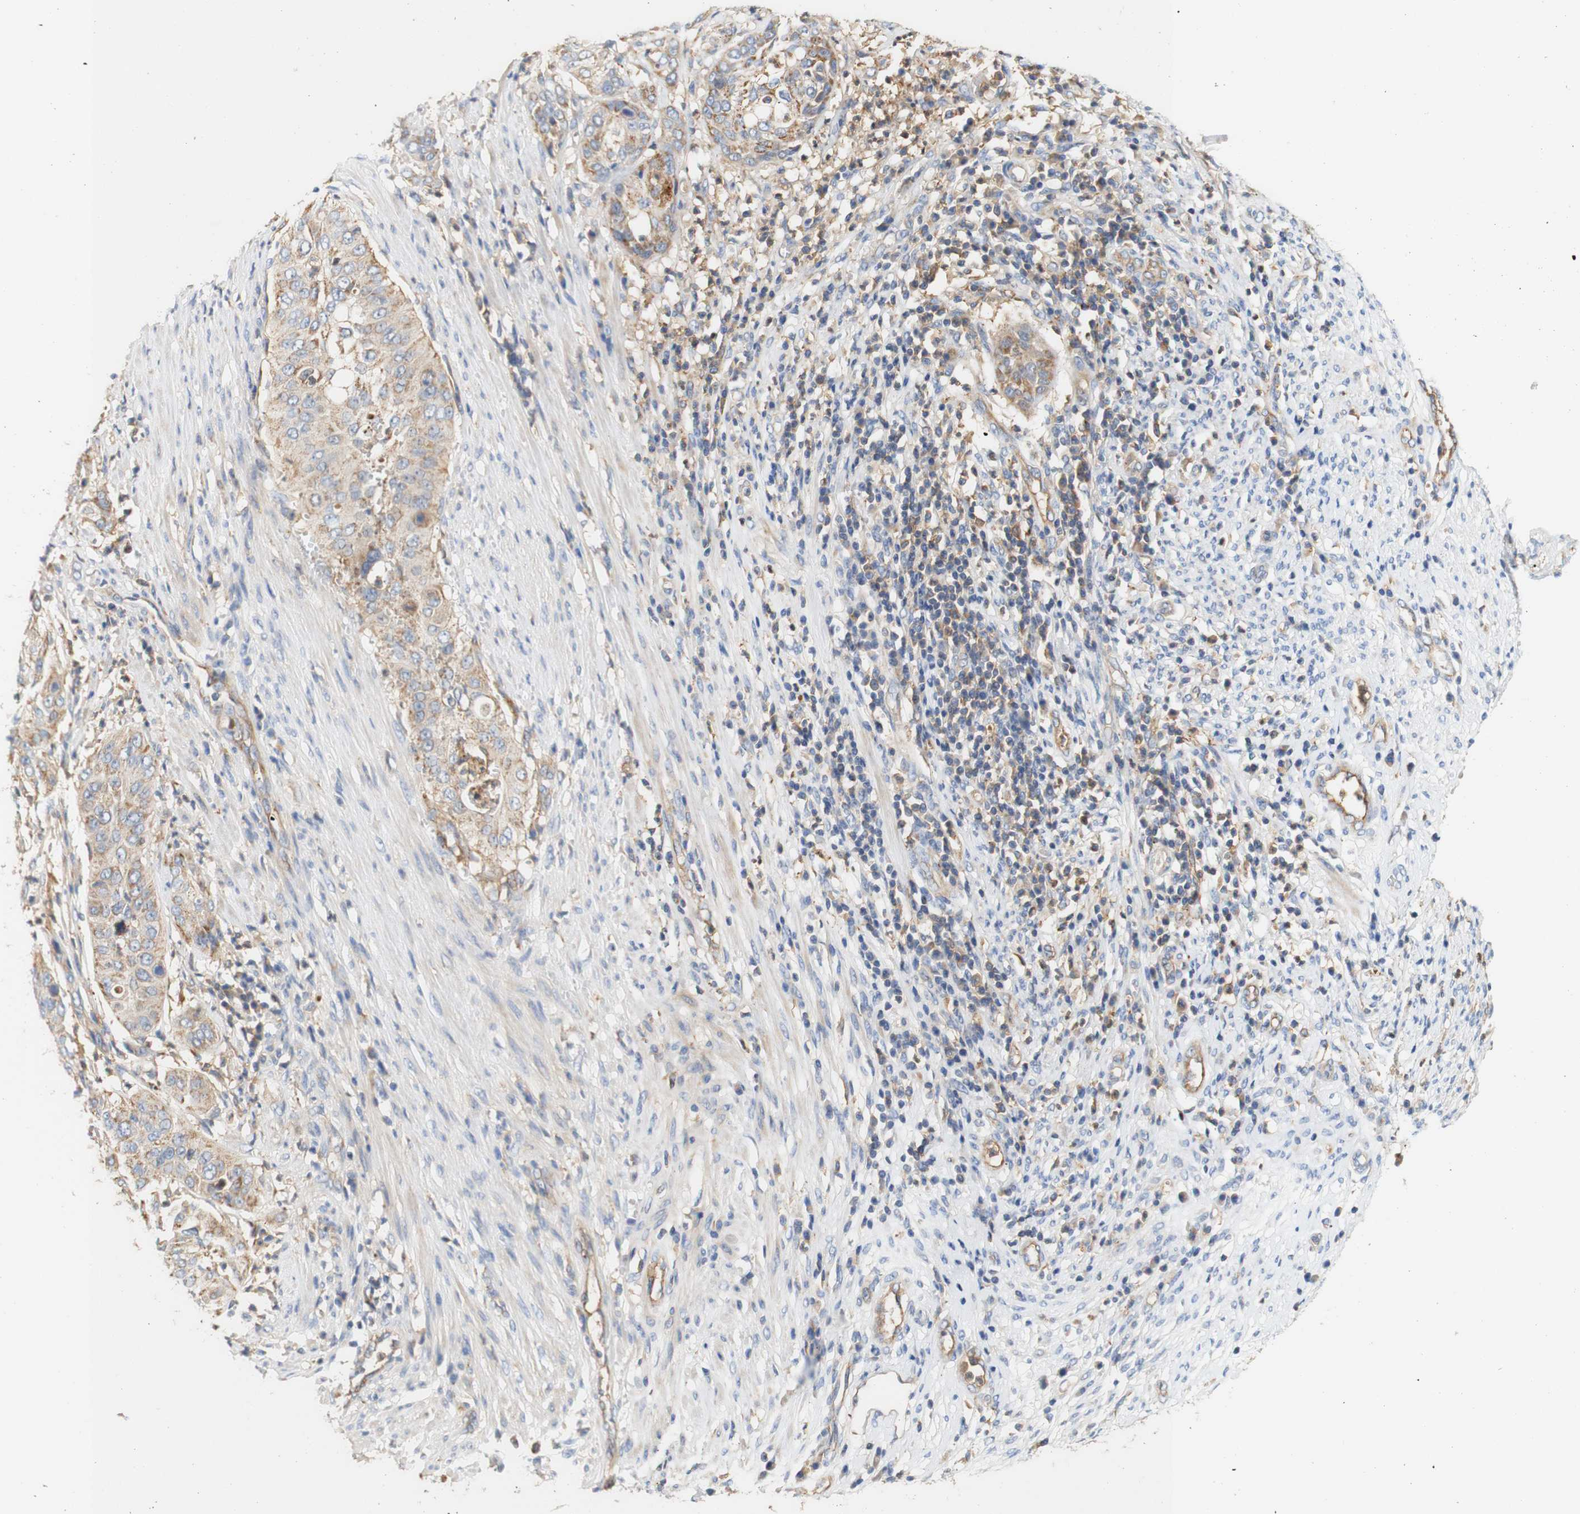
{"staining": {"intensity": "moderate", "quantity": ">75%", "location": "cytoplasmic/membranous"}, "tissue": "cervical cancer", "cell_type": "Tumor cells", "image_type": "cancer", "snomed": [{"axis": "morphology", "description": "Normal tissue, NOS"}, {"axis": "morphology", "description": "Squamous cell carcinoma, NOS"}, {"axis": "topography", "description": "Cervix"}], "caption": "Immunohistochemistry (IHC) of cervical cancer shows medium levels of moderate cytoplasmic/membranous expression in approximately >75% of tumor cells.", "gene": "PCDH7", "patient": {"sex": "female", "age": 39}}